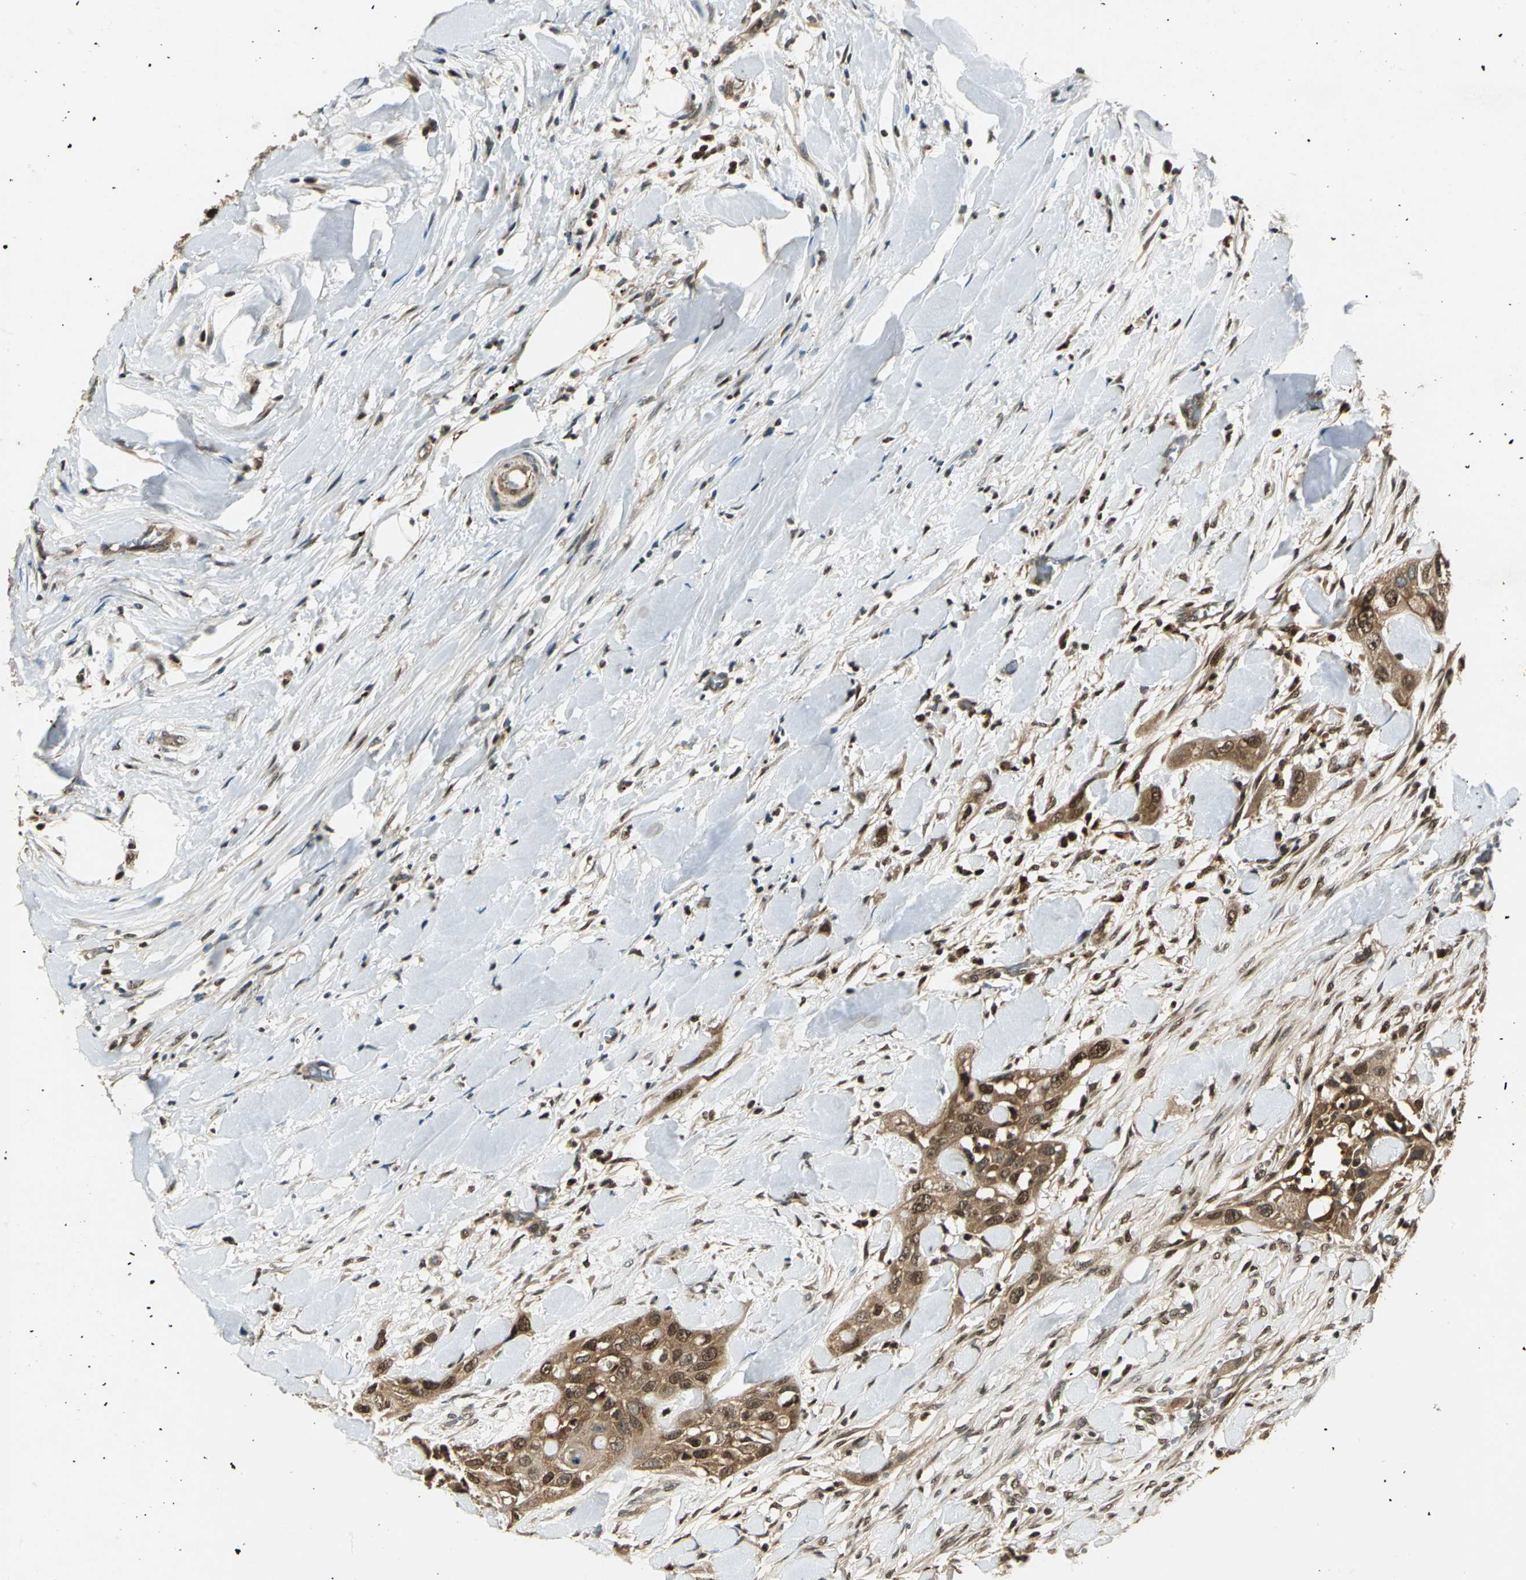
{"staining": {"intensity": "moderate", "quantity": ">75%", "location": "cytoplasmic/membranous,nuclear"}, "tissue": "head and neck cancer", "cell_type": "Tumor cells", "image_type": "cancer", "snomed": [{"axis": "morphology", "description": "Neoplasm, malignant, NOS"}, {"axis": "topography", "description": "Salivary gland"}, {"axis": "topography", "description": "Head-Neck"}], "caption": "Moderate cytoplasmic/membranous and nuclear protein positivity is identified in about >75% of tumor cells in head and neck malignant neoplasm.", "gene": "PPP1R13L", "patient": {"sex": "male", "age": 43}}